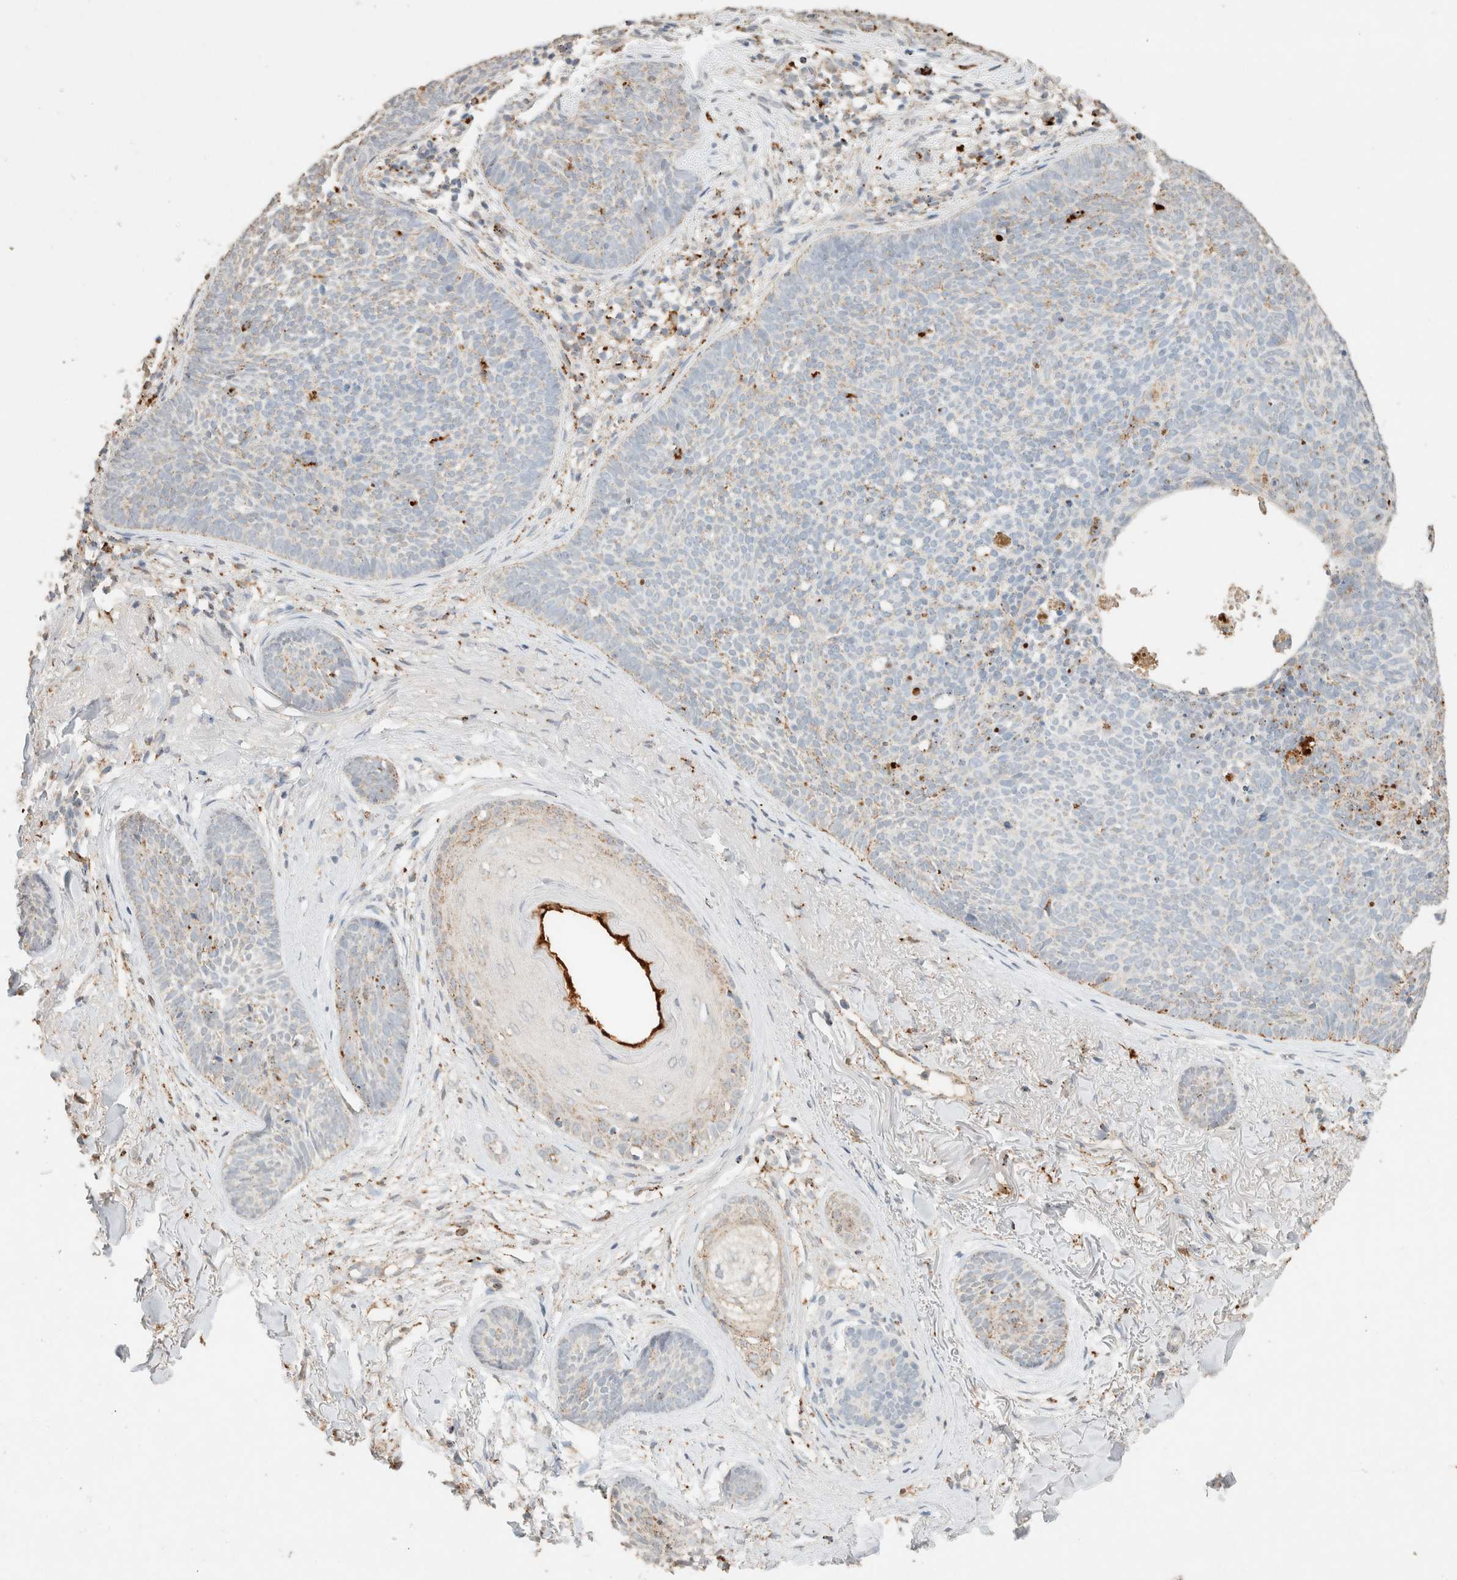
{"staining": {"intensity": "weak", "quantity": "25%-75%", "location": "cytoplasmic/membranous"}, "tissue": "skin cancer", "cell_type": "Tumor cells", "image_type": "cancer", "snomed": [{"axis": "morphology", "description": "Basal cell carcinoma"}, {"axis": "topography", "description": "Skin"}], "caption": "A high-resolution photomicrograph shows immunohistochemistry (IHC) staining of skin cancer (basal cell carcinoma), which demonstrates weak cytoplasmic/membranous positivity in about 25%-75% of tumor cells.", "gene": "CTSC", "patient": {"sex": "female", "age": 70}}